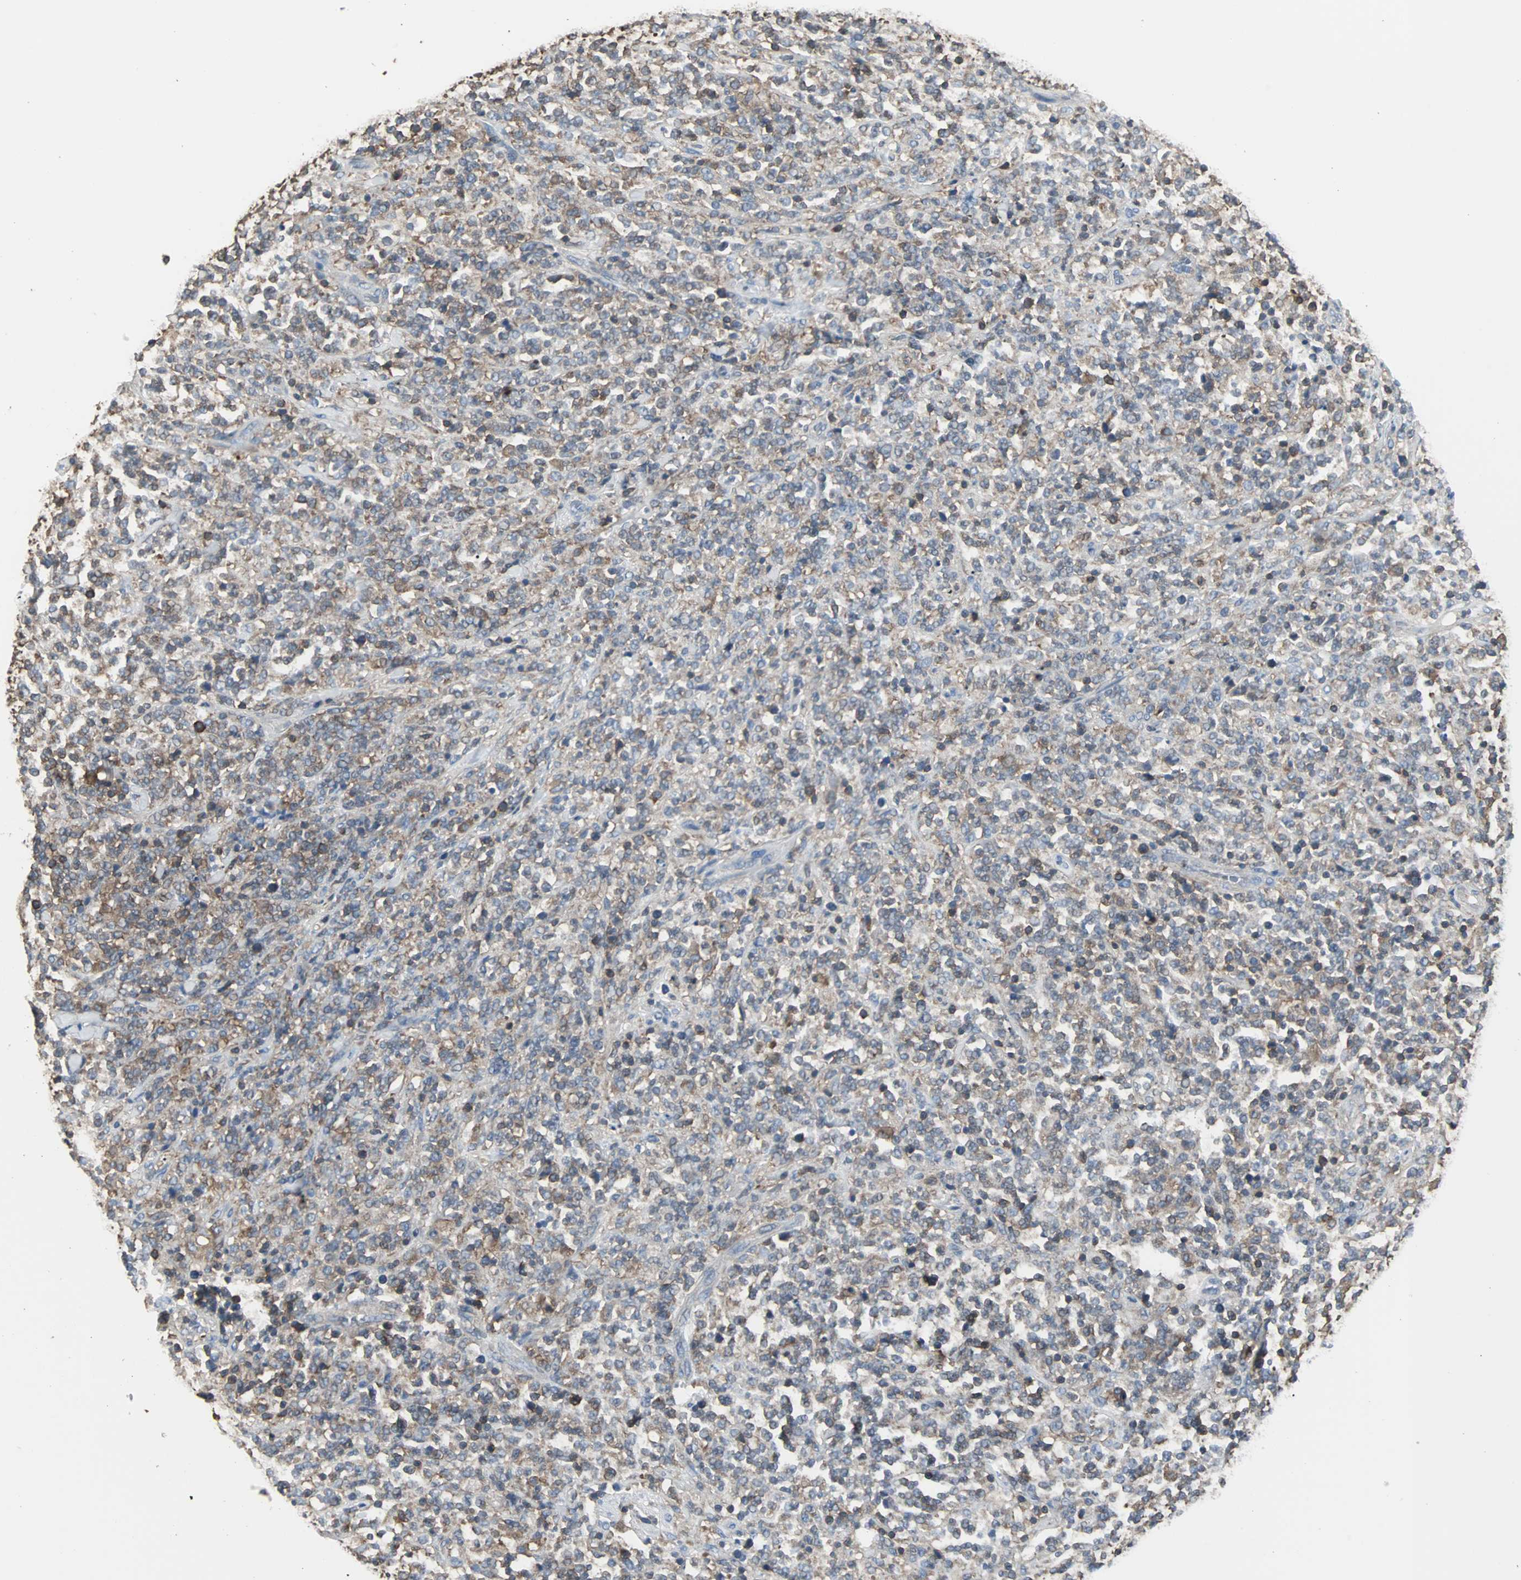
{"staining": {"intensity": "moderate", "quantity": ">75%", "location": "cytoplasmic/membranous"}, "tissue": "lymphoma", "cell_type": "Tumor cells", "image_type": "cancer", "snomed": [{"axis": "morphology", "description": "Malignant lymphoma, non-Hodgkin's type, High grade"}, {"axis": "topography", "description": "Soft tissue"}], "caption": "Brown immunohistochemical staining in lymphoma exhibits moderate cytoplasmic/membranous staining in about >75% of tumor cells.", "gene": "LRRFIP1", "patient": {"sex": "male", "age": 18}}